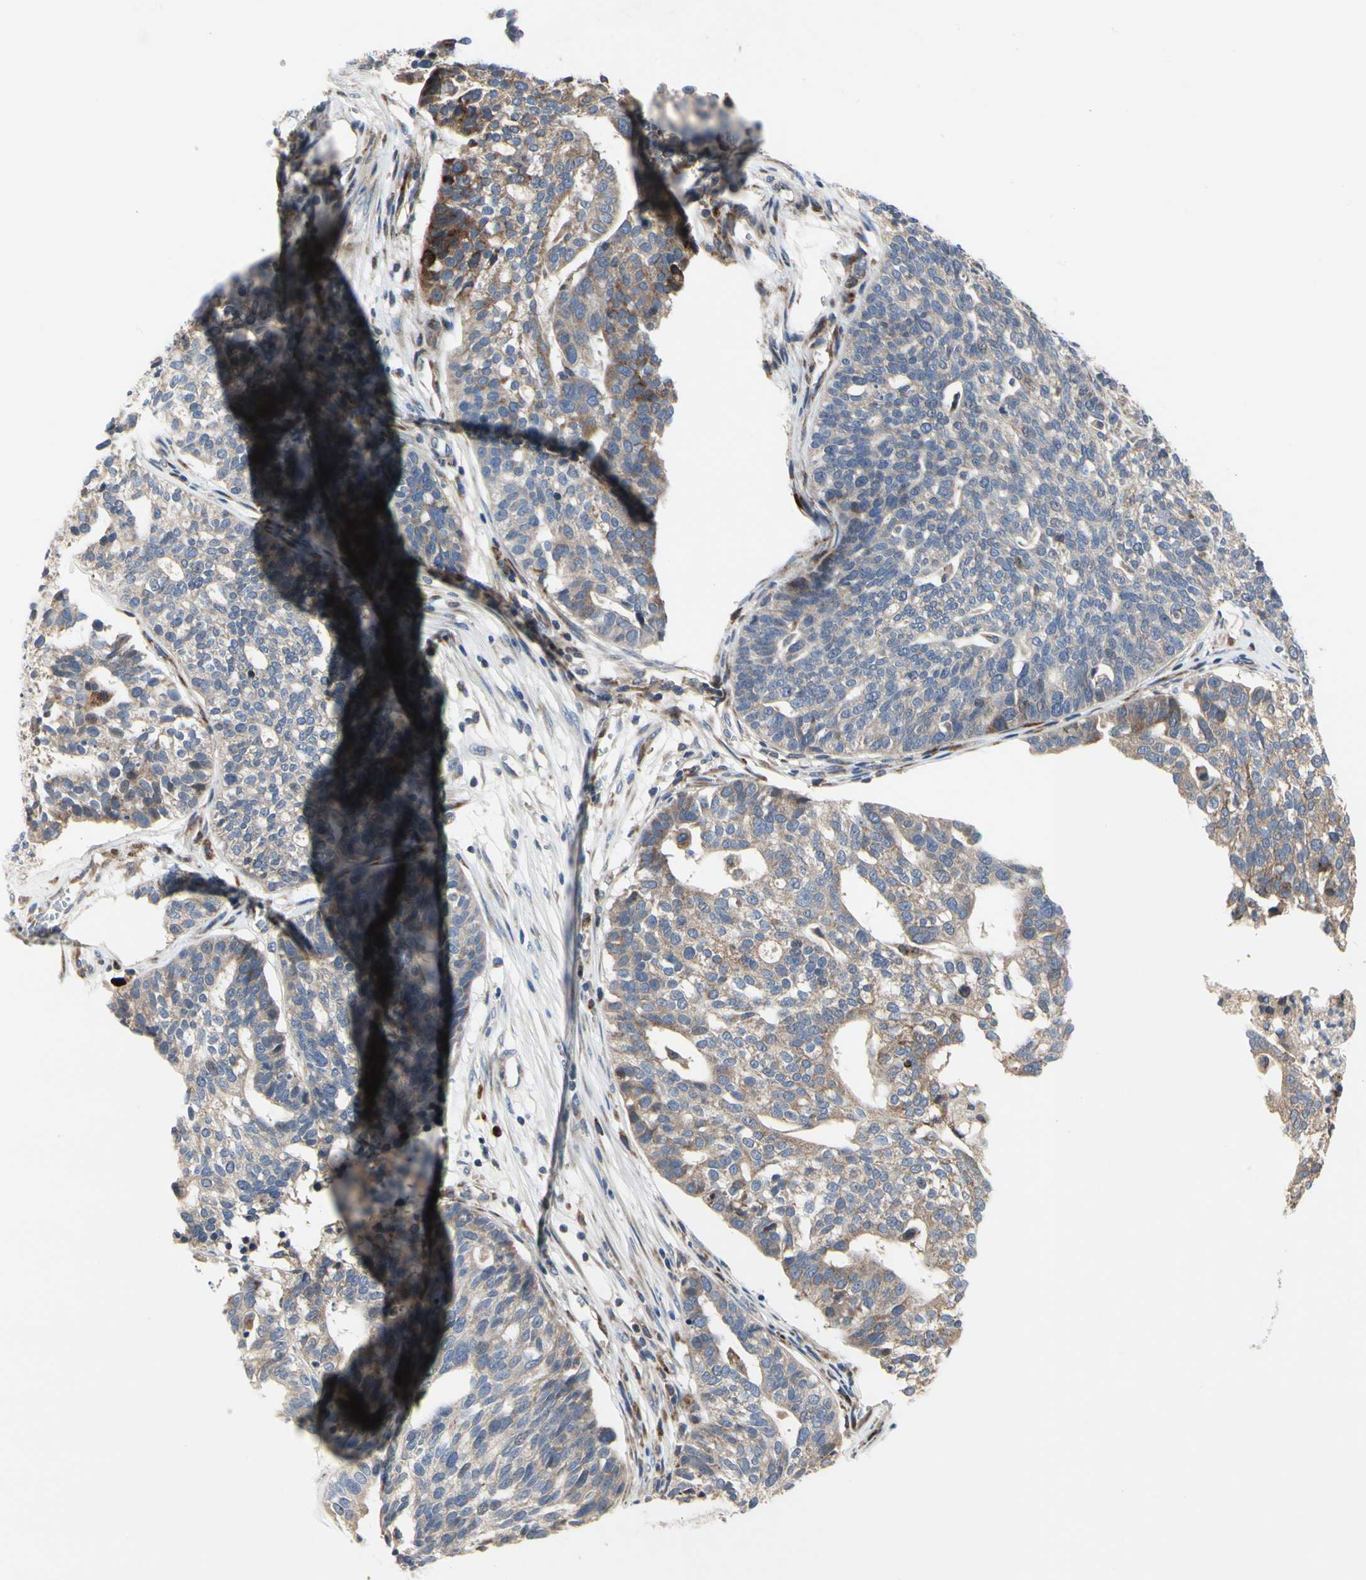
{"staining": {"intensity": "weak", "quantity": ">75%", "location": "cytoplasmic/membranous"}, "tissue": "ovarian cancer", "cell_type": "Tumor cells", "image_type": "cancer", "snomed": [{"axis": "morphology", "description": "Cystadenocarcinoma, serous, NOS"}, {"axis": "topography", "description": "Ovary"}], "caption": "This is a histology image of IHC staining of ovarian cancer, which shows weak staining in the cytoplasmic/membranous of tumor cells.", "gene": "MMEL1", "patient": {"sex": "female", "age": 59}}